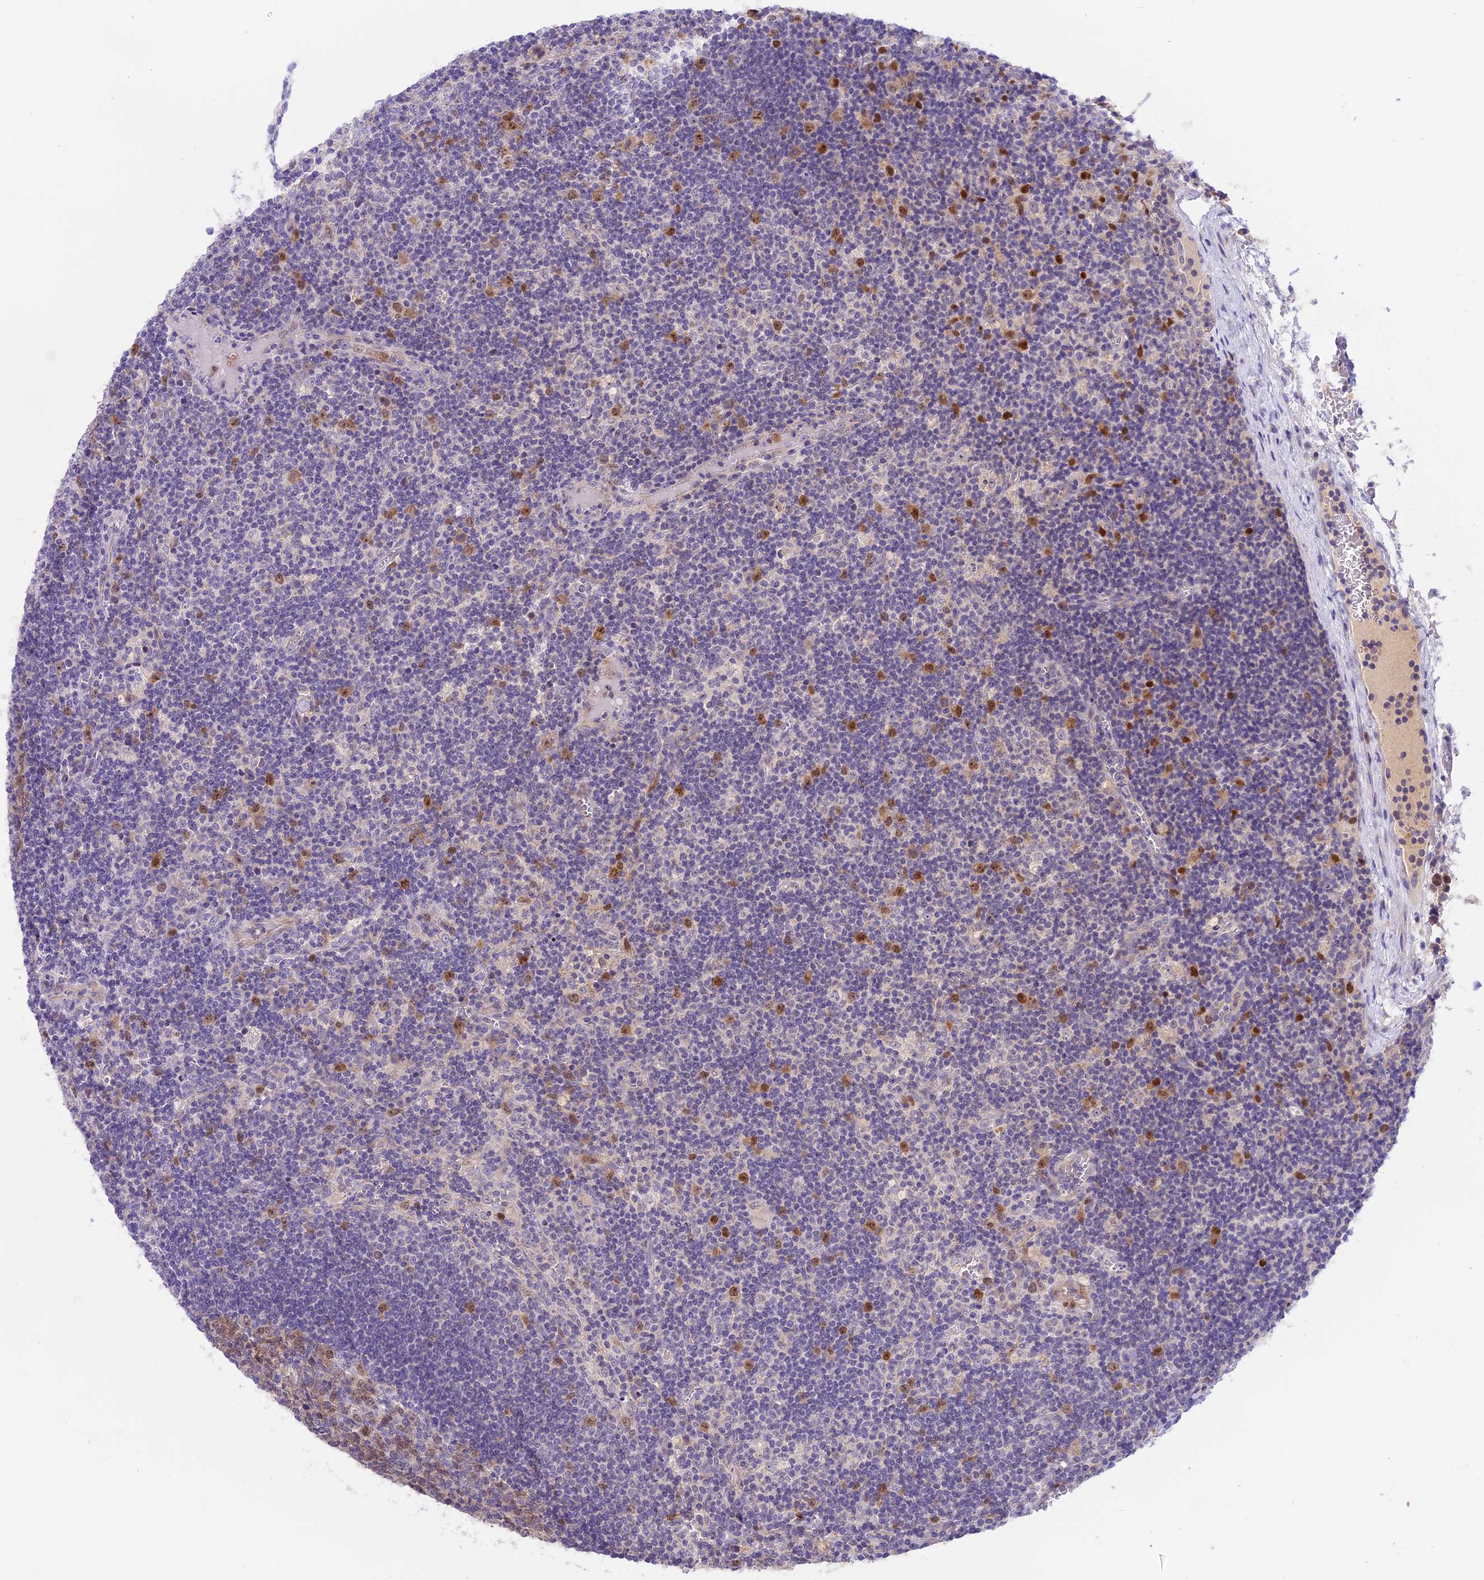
{"staining": {"intensity": "moderate", "quantity": "25%-75%", "location": "nuclear"}, "tissue": "lymph node", "cell_type": "Germinal center cells", "image_type": "normal", "snomed": [{"axis": "morphology", "description": "Normal tissue, NOS"}, {"axis": "topography", "description": "Lymph node"}], "caption": "About 25%-75% of germinal center cells in normal lymph node display moderate nuclear protein positivity as visualized by brown immunohistochemical staining.", "gene": "RAD51", "patient": {"sex": "male", "age": 58}}